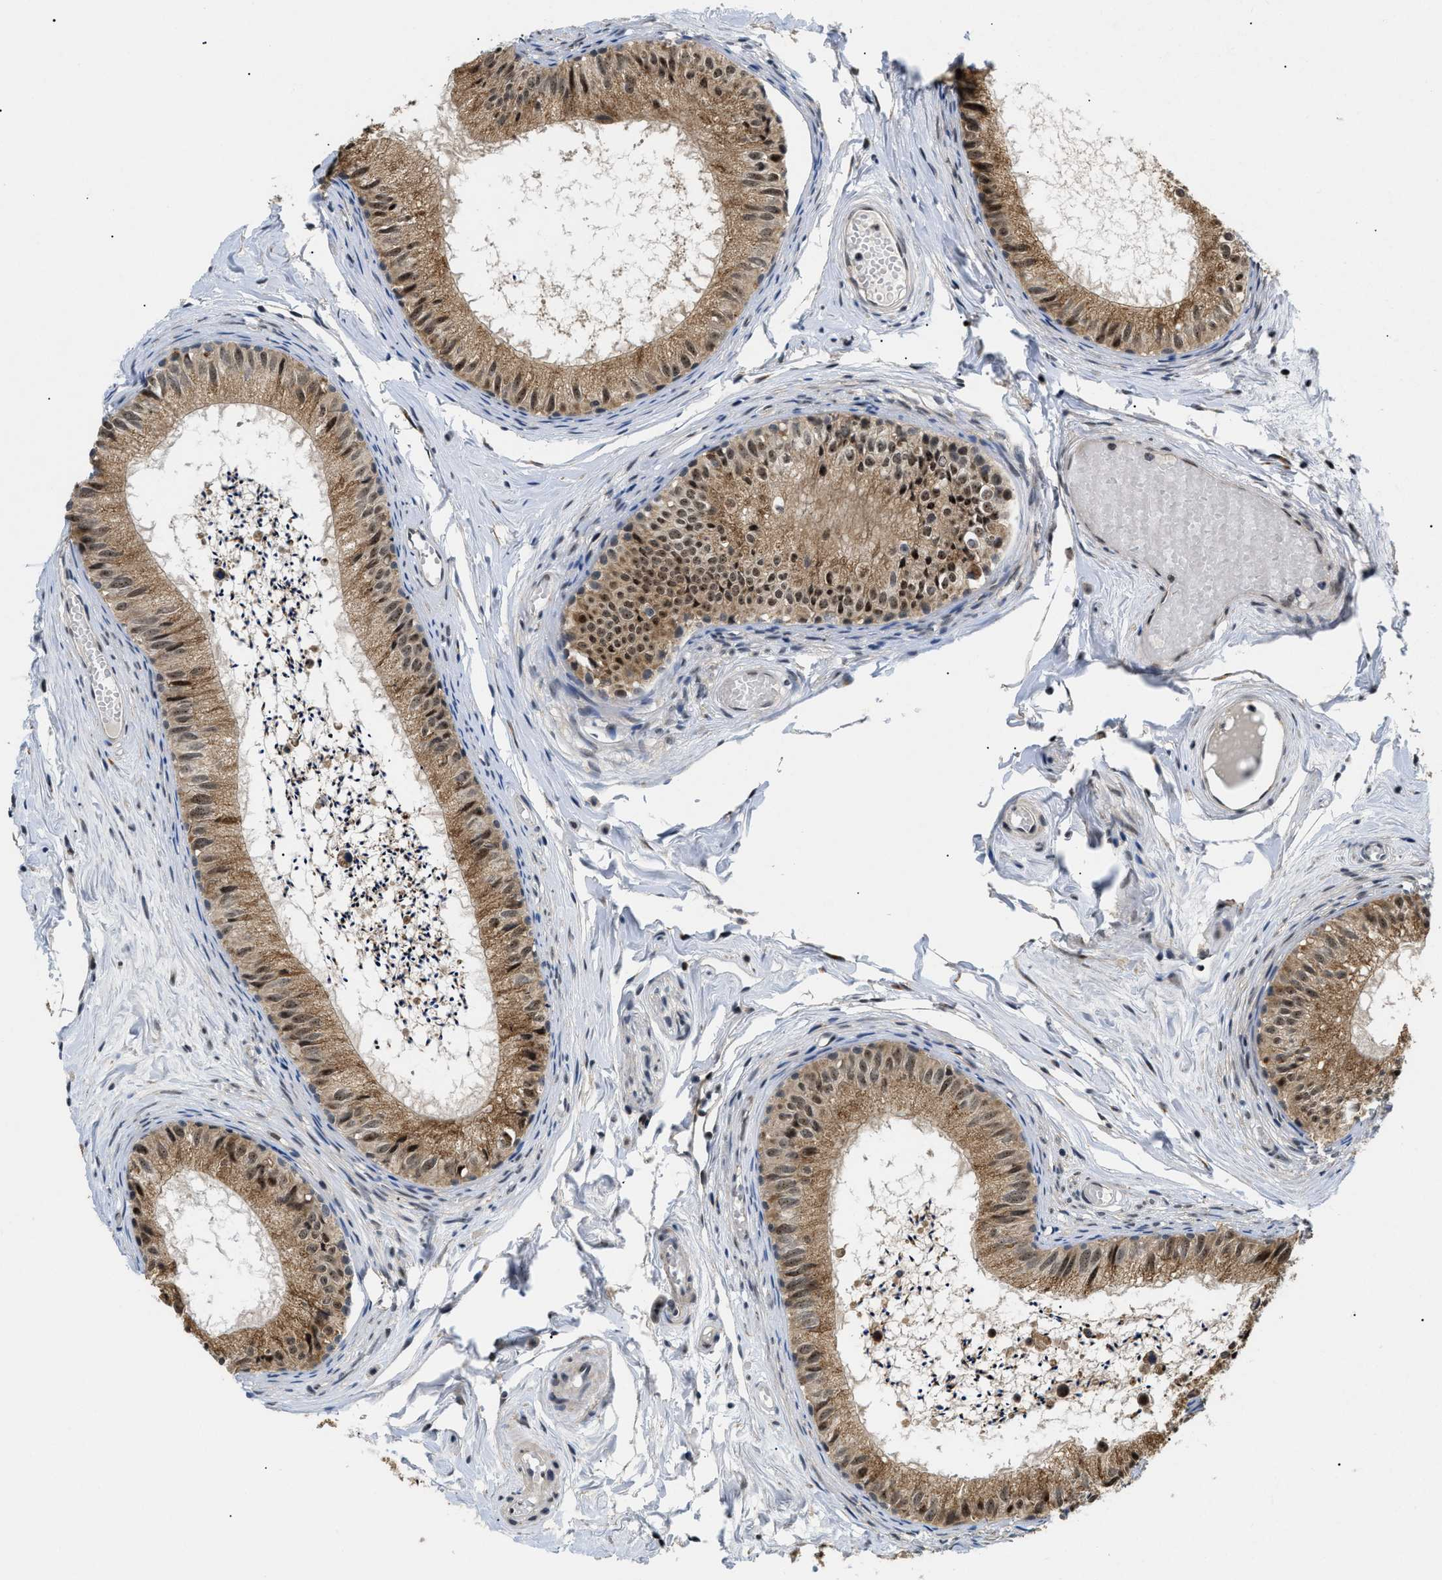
{"staining": {"intensity": "moderate", "quantity": ">75%", "location": "cytoplasmic/membranous,nuclear"}, "tissue": "epididymis", "cell_type": "Glandular cells", "image_type": "normal", "snomed": [{"axis": "morphology", "description": "Normal tissue, NOS"}, {"axis": "topography", "description": "Epididymis"}], "caption": "Protein expression analysis of unremarkable epididymis exhibits moderate cytoplasmic/membranous,nuclear positivity in approximately >75% of glandular cells.", "gene": "ZBTB11", "patient": {"sex": "male", "age": 46}}